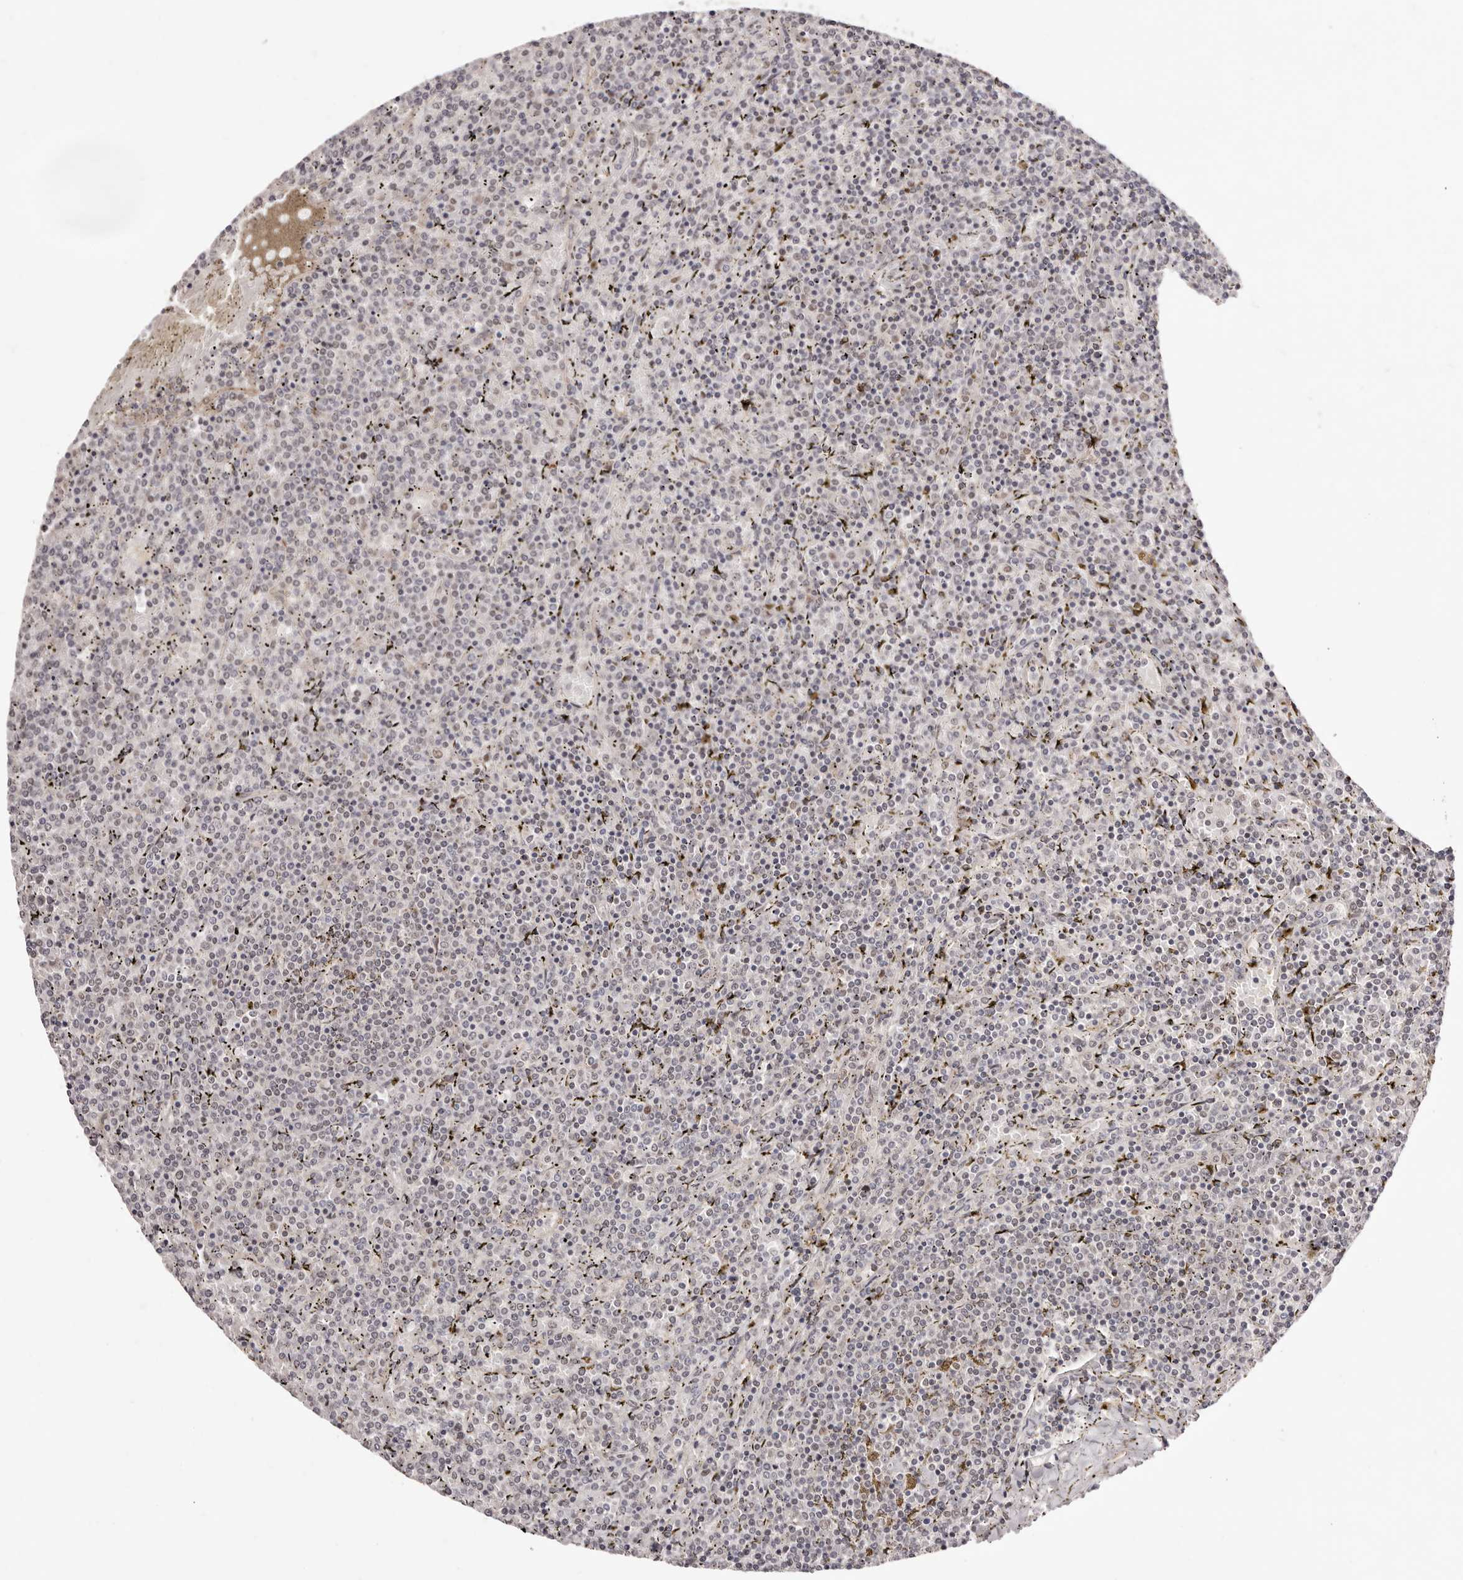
{"staining": {"intensity": "weak", "quantity": "<25%", "location": "nuclear"}, "tissue": "lymphoma", "cell_type": "Tumor cells", "image_type": "cancer", "snomed": [{"axis": "morphology", "description": "Malignant lymphoma, non-Hodgkin's type, Low grade"}, {"axis": "topography", "description": "Spleen"}], "caption": "Micrograph shows no protein expression in tumor cells of lymphoma tissue.", "gene": "EGR3", "patient": {"sex": "female", "age": 19}}